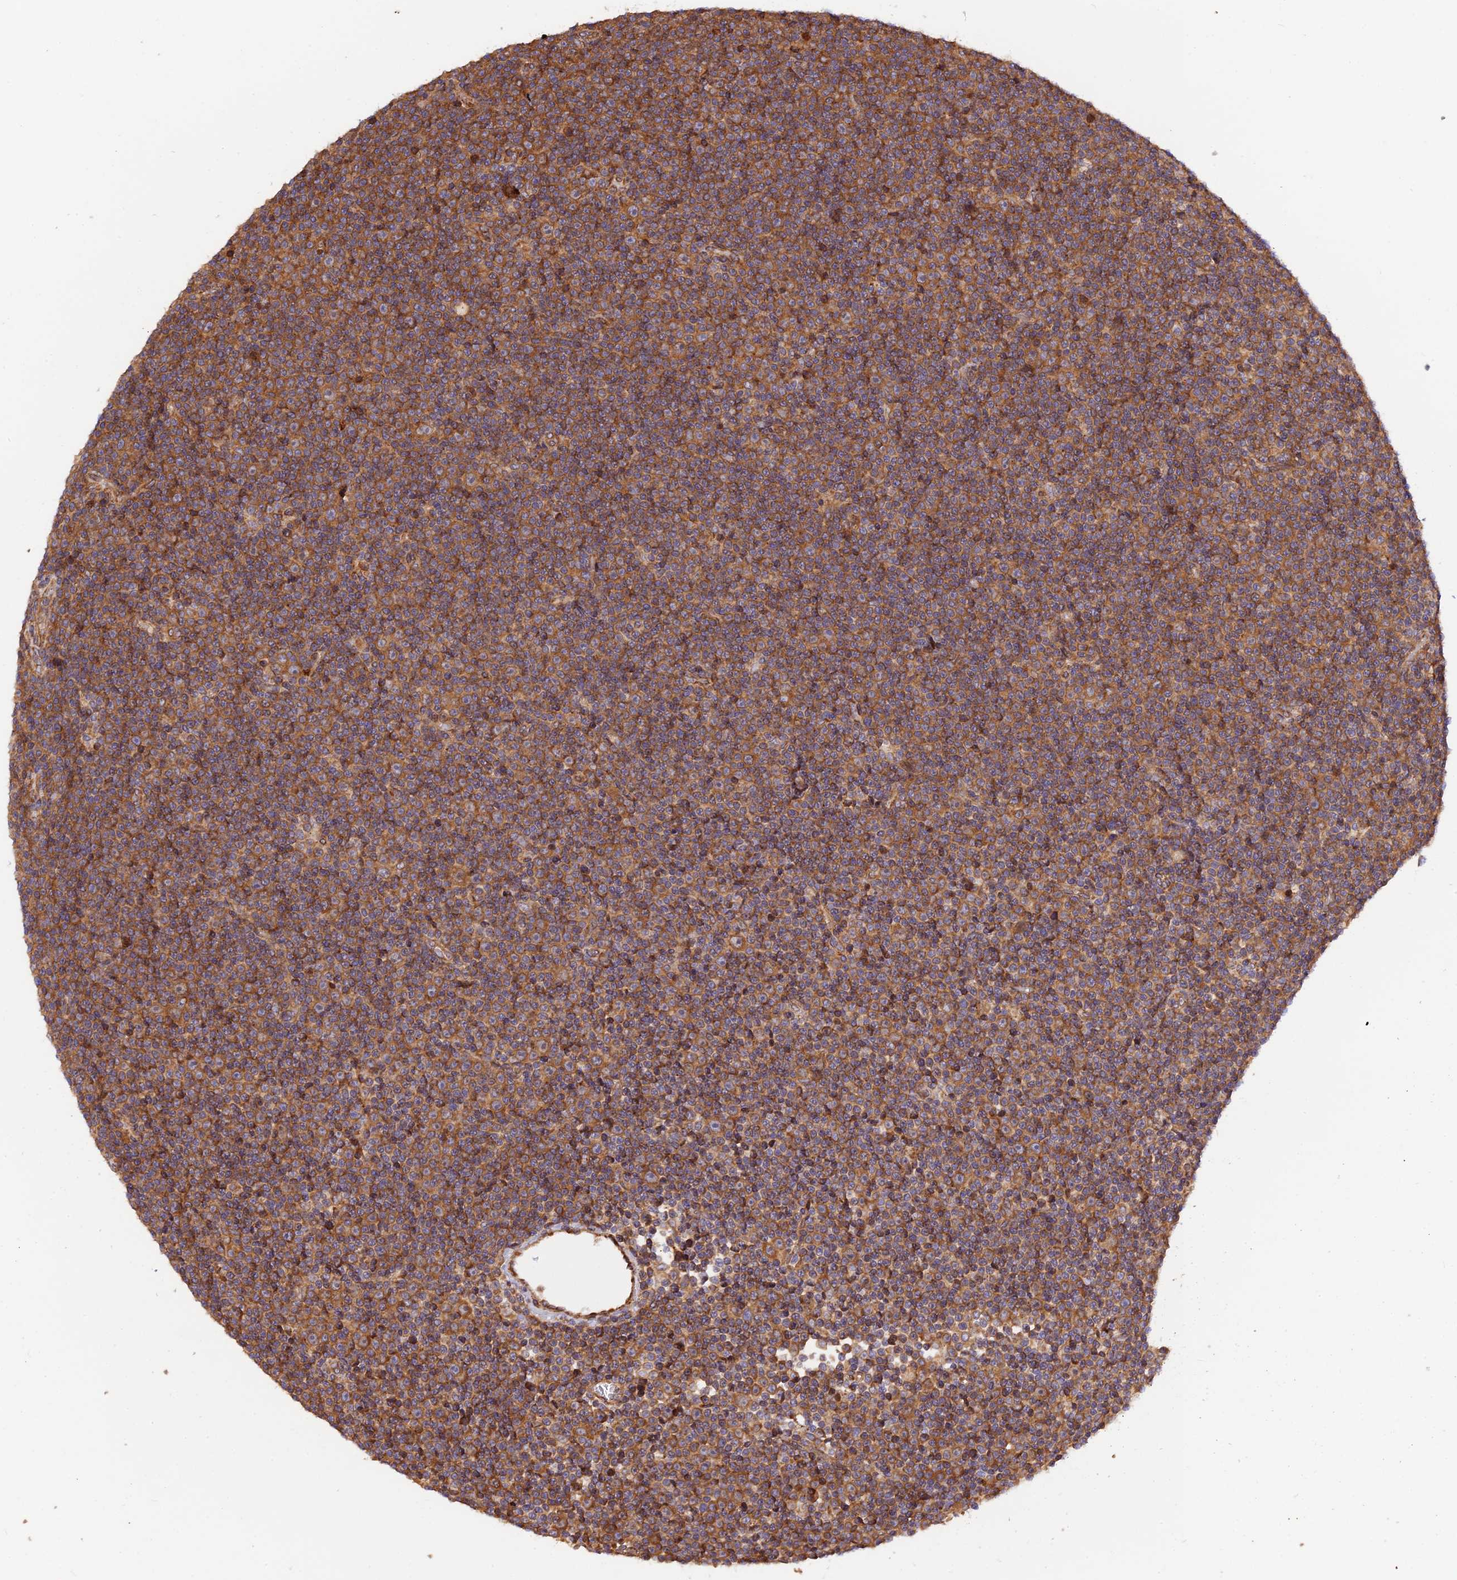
{"staining": {"intensity": "moderate", "quantity": ">75%", "location": "cytoplasmic/membranous"}, "tissue": "lymphoma", "cell_type": "Tumor cells", "image_type": "cancer", "snomed": [{"axis": "morphology", "description": "Malignant lymphoma, non-Hodgkin's type, Low grade"}, {"axis": "topography", "description": "Lymph node"}], "caption": "Malignant lymphoma, non-Hodgkin's type (low-grade) stained with immunohistochemistry exhibits moderate cytoplasmic/membranous staining in about >75% of tumor cells.", "gene": "RPL5", "patient": {"sex": "female", "age": 67}}